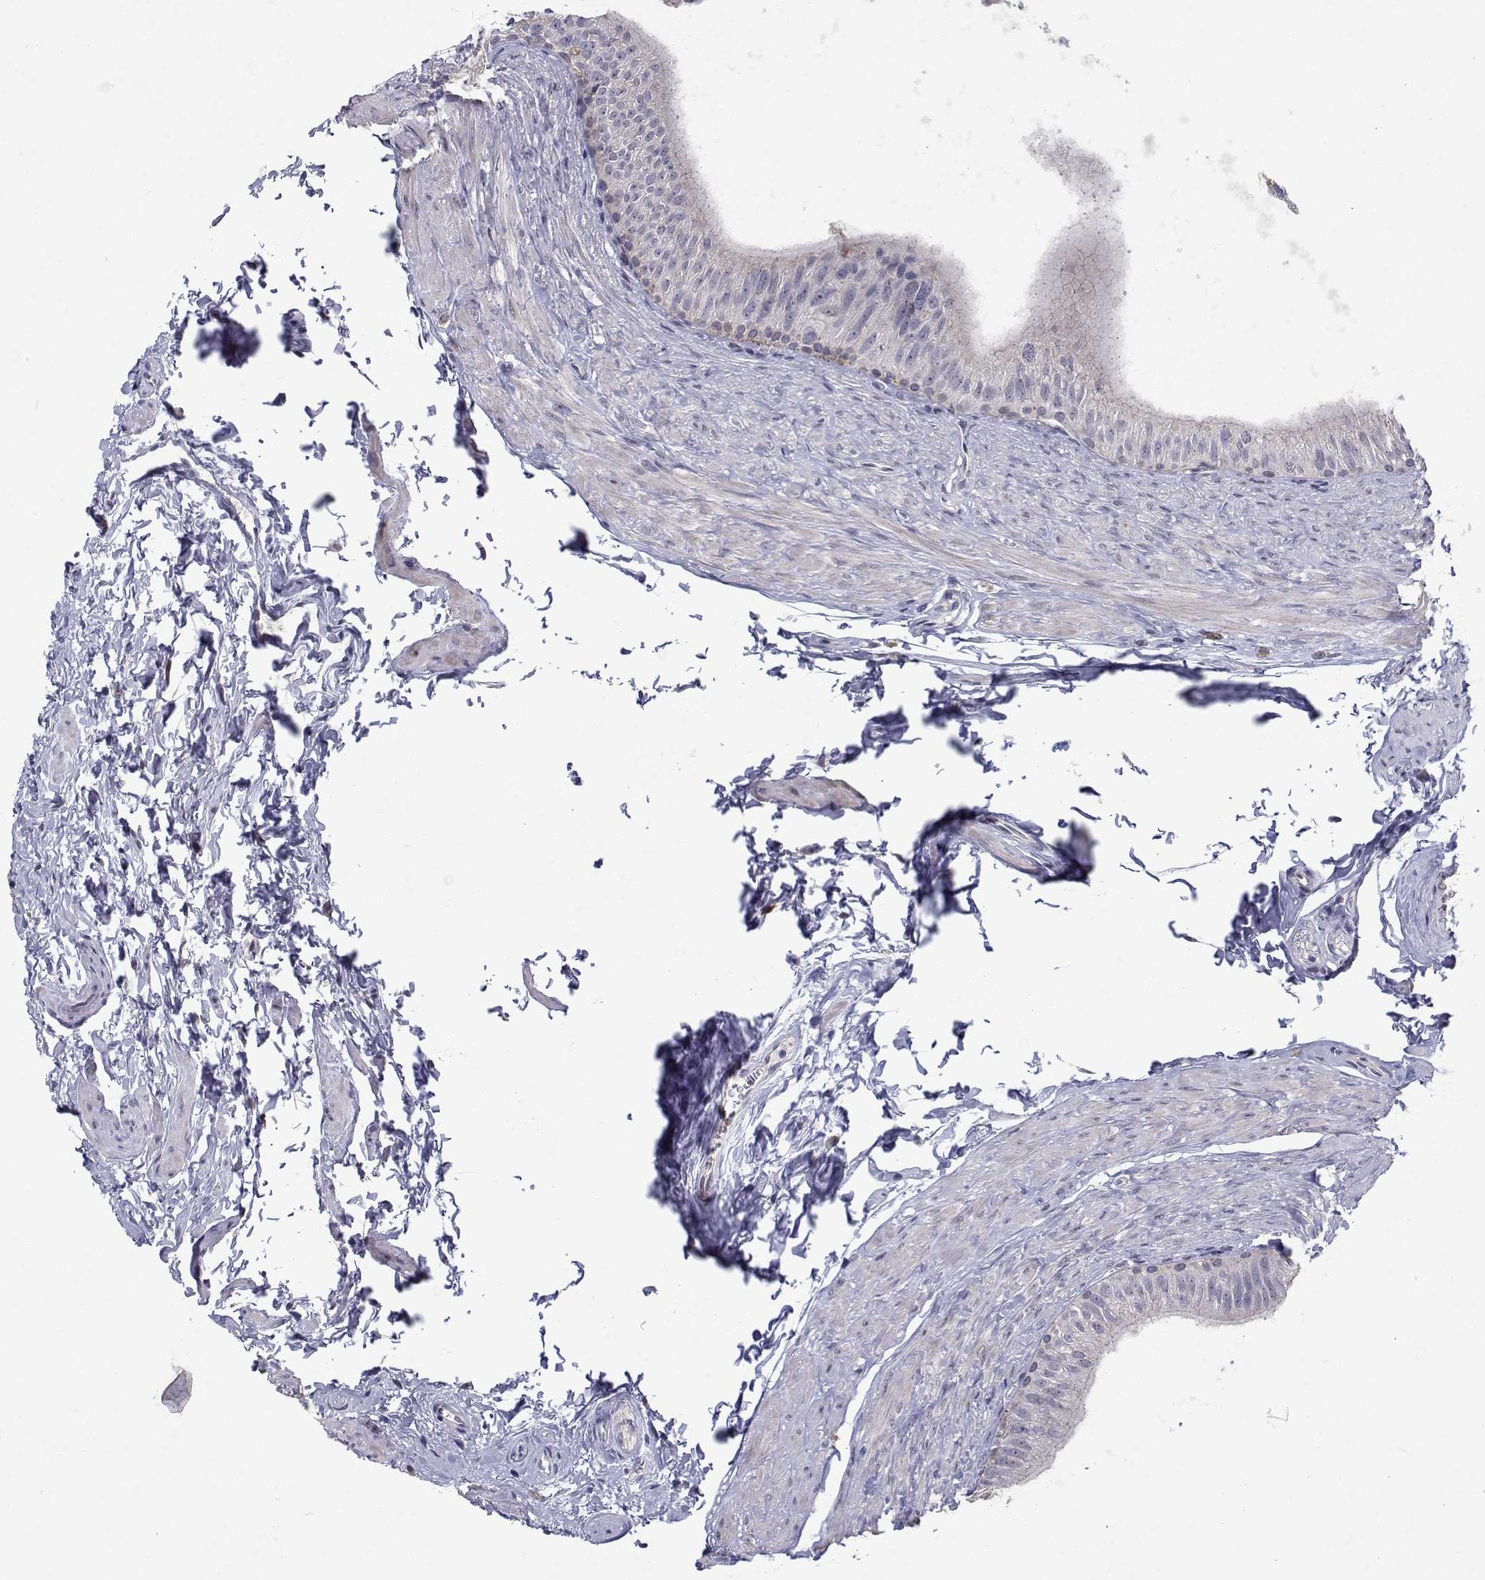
{"staining": {"intensity": "negative", "quantity": "none", "location": "none"}, "tissue": "epididymis", "cell_type": "Glandular cells", "image_type": "normal", "snomed": [{"axis": "morphology", "description": "Normal tissue, NOS"}, {"axis": "topography", "description": "Epididymis"}], "caption": "Normal epididymis was stained to show a protein in brown. There is no significant expression in glandular cells.", "gene": "RBPJL", "patient": {"sex": "male", "age": 36}}